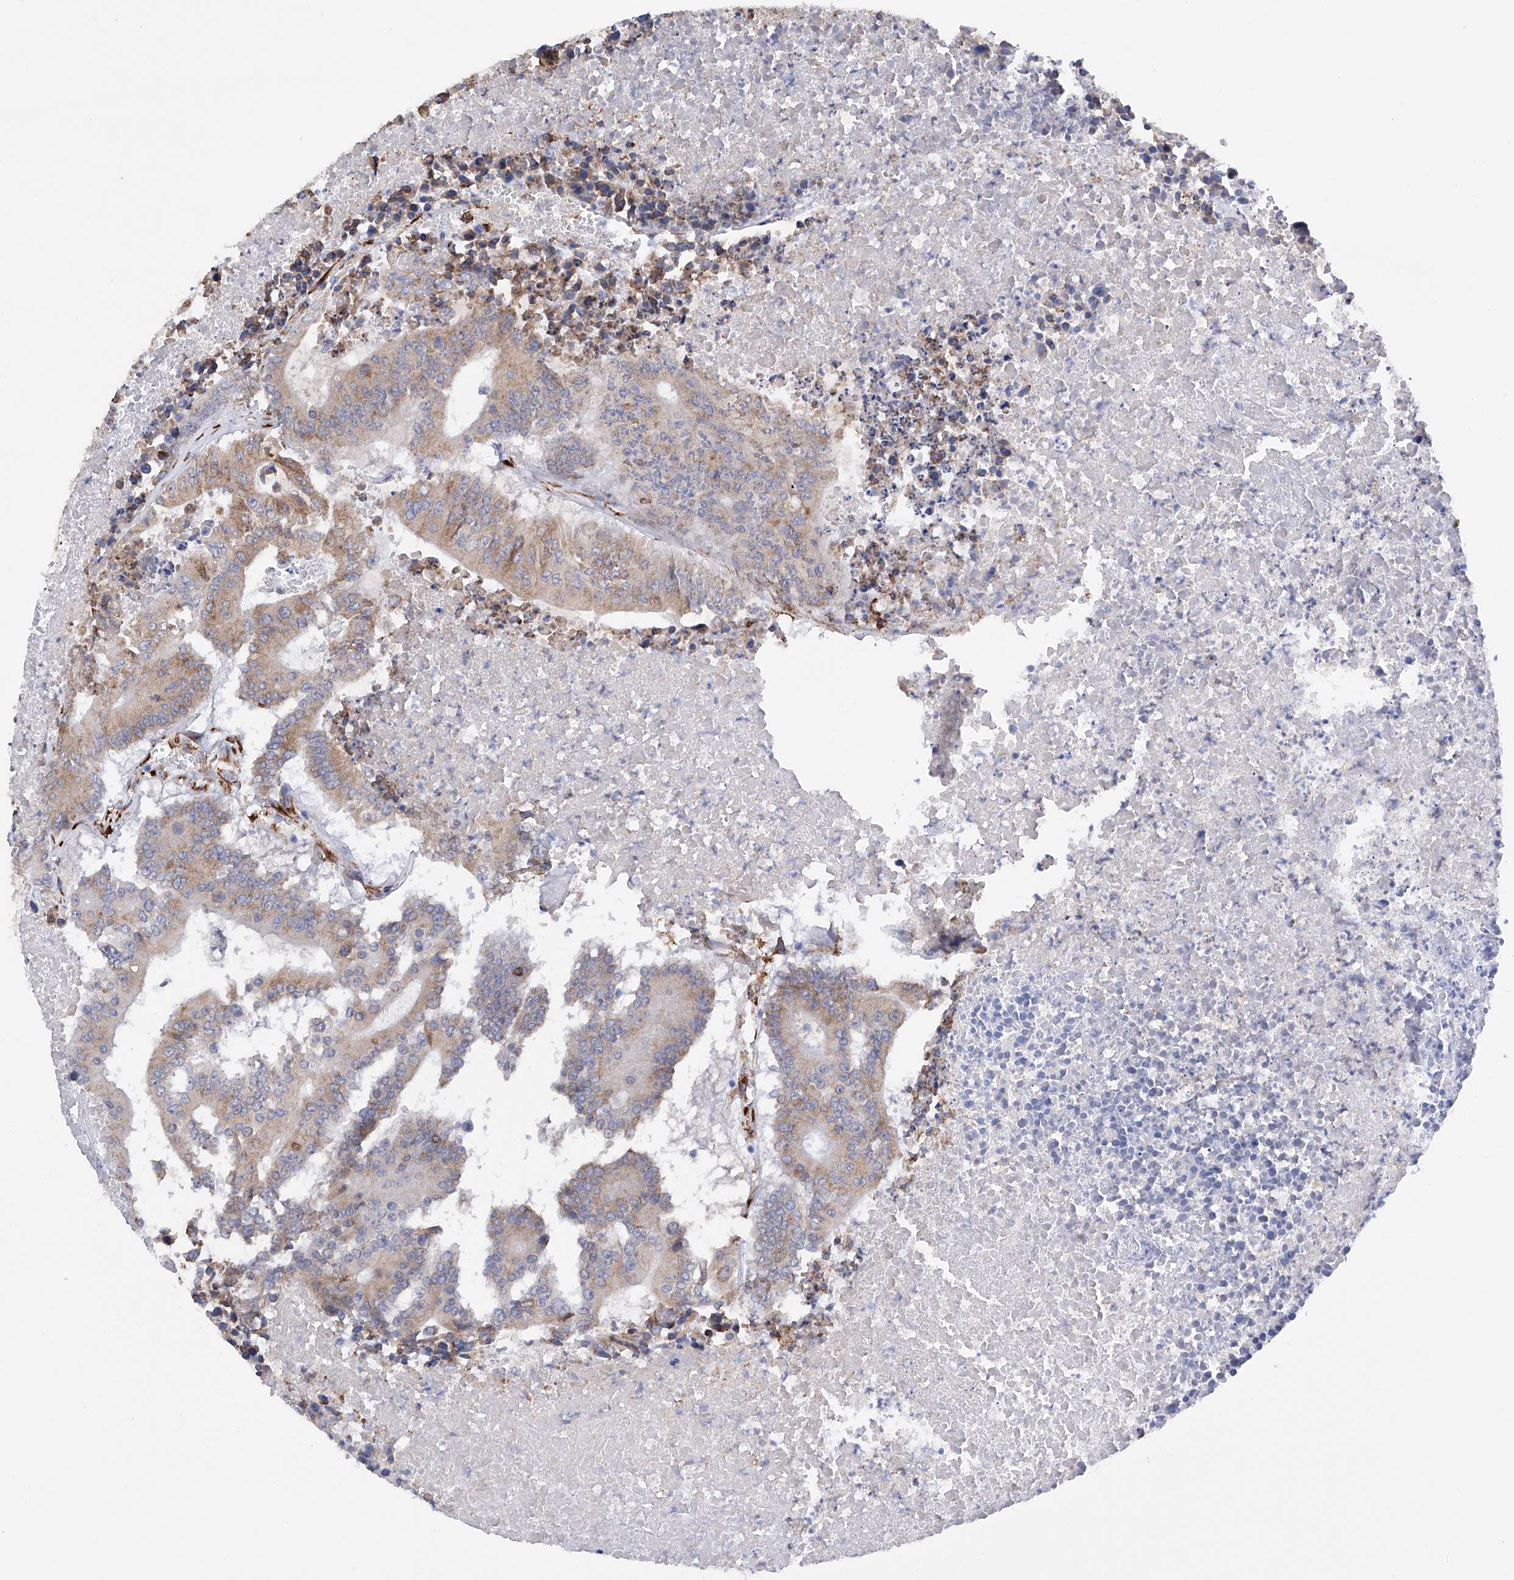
{"staining": {"intensity": "moderate", "quantity": "25%-75%", "location": "cytoplasmic/membranous"}, "tissue": "colorectal cancer", "cell_type": "Tumor cells", "image_type": "cancer", "snomed": [{"axis": "morphology", "description": "Adenocarcinoma, NOS"}, {"axis": "topography", "description": "Colon"}], "caption": "IHC photomicrograph of human colorectal cancer stained for a protein (brown), which reveals medium levels of moderate cytoplasmic/membranous expression in about 25%-75% of tumor cells.", "gene": "PDIA5", "patient": {"sex": "male", "age": 87}}